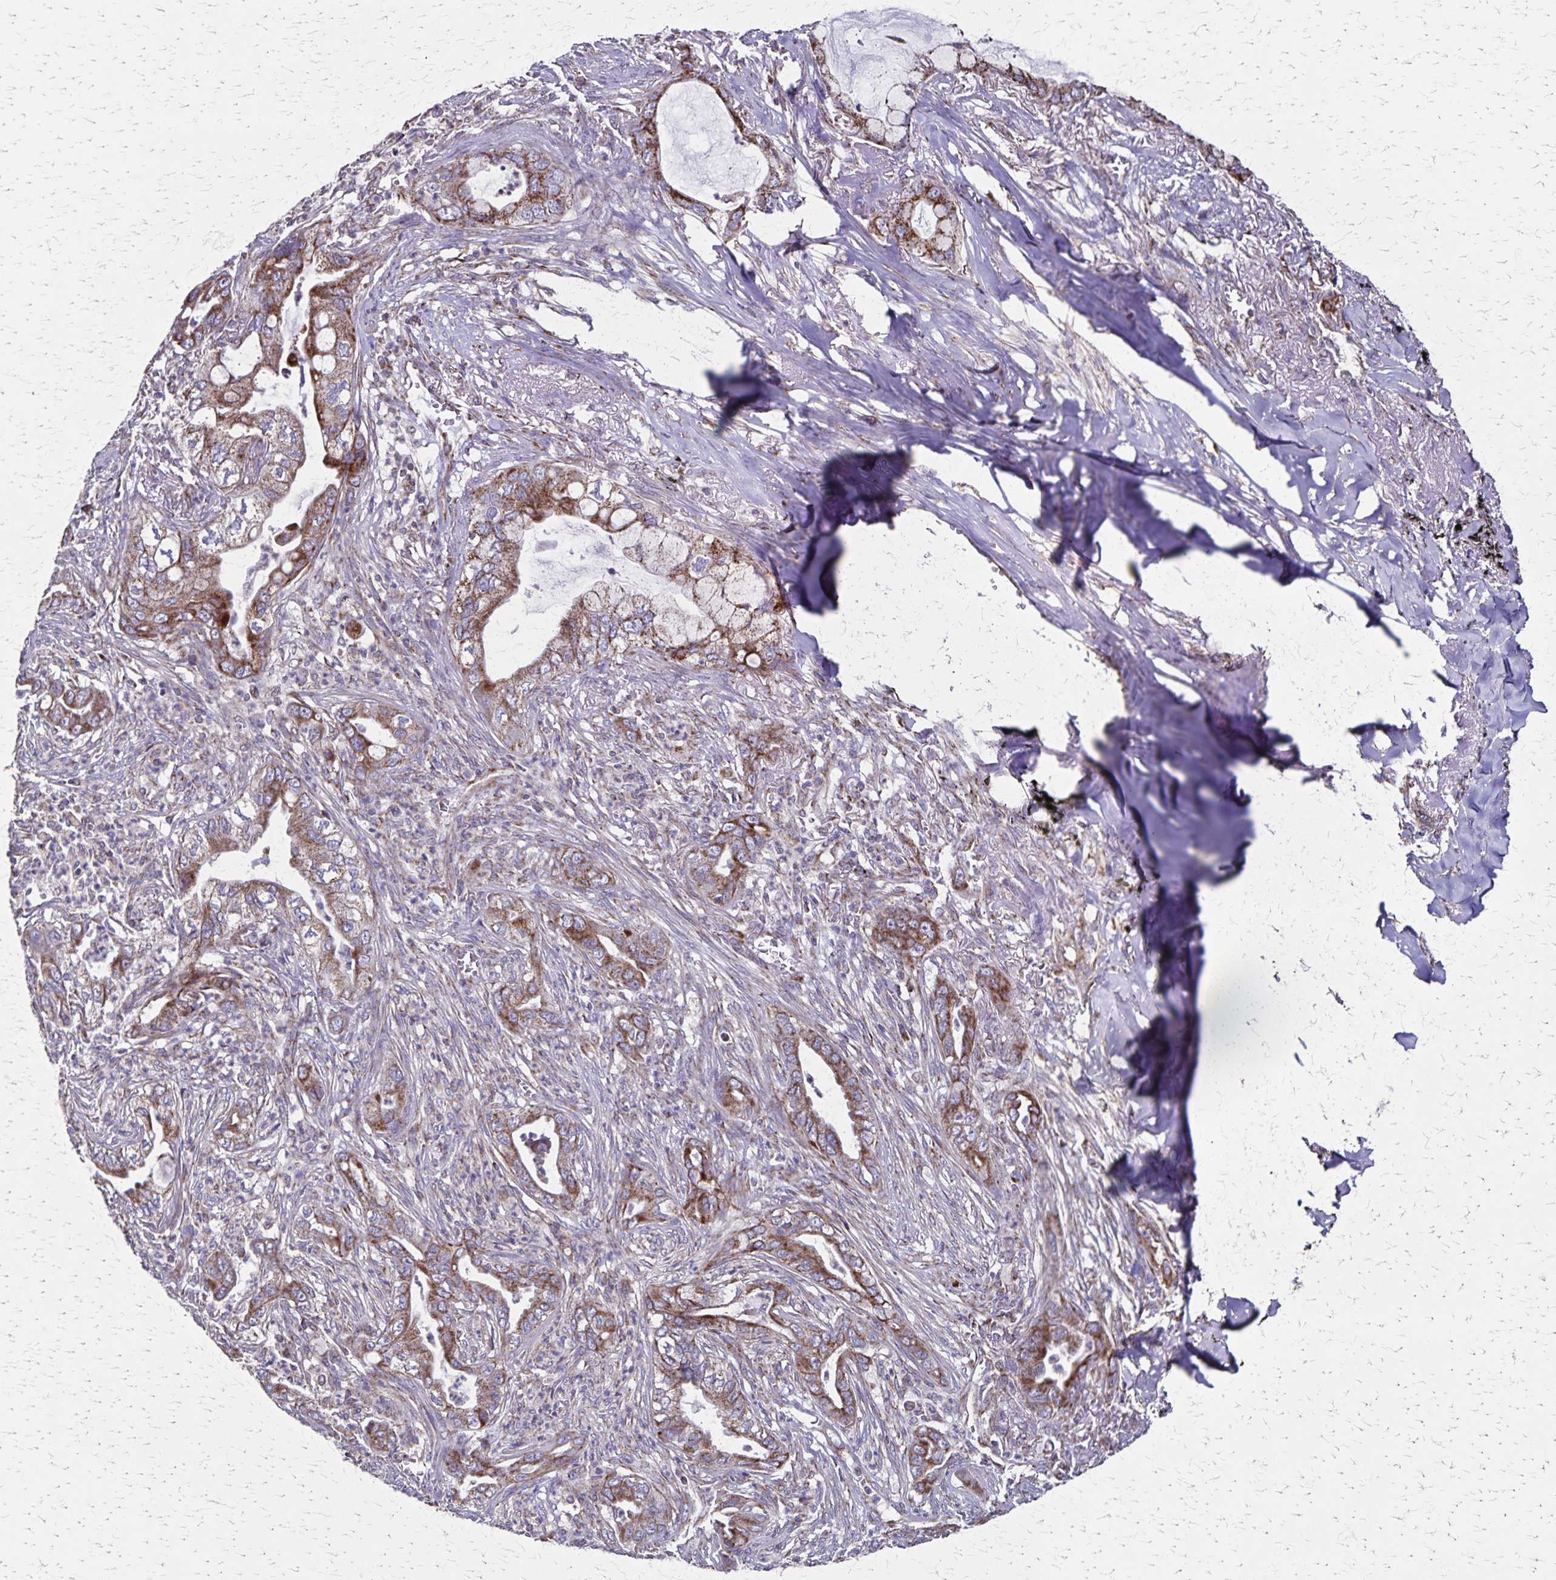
{"staining": {"intensity": "moderate", "quantity": ">75%", "location": "cytoplasmic/membranous"}, "tissue": "lung cancer", "cell_type": "Tumor cells", "image_type": "cancer", "snomed": [{"axis": "morphology", "description": "Adenocarcinoma, NOS"}, {"axis": "topography", "description": "Lung"}], "caption": "The histopathology image exhibits staining of lung adenocarcinoma, revealing moderate cytoplasmic/membranous protein expression (brown color) within tumor cells.", "gene": "NFS1", "patient": {"sex": "male", "age": 65}}